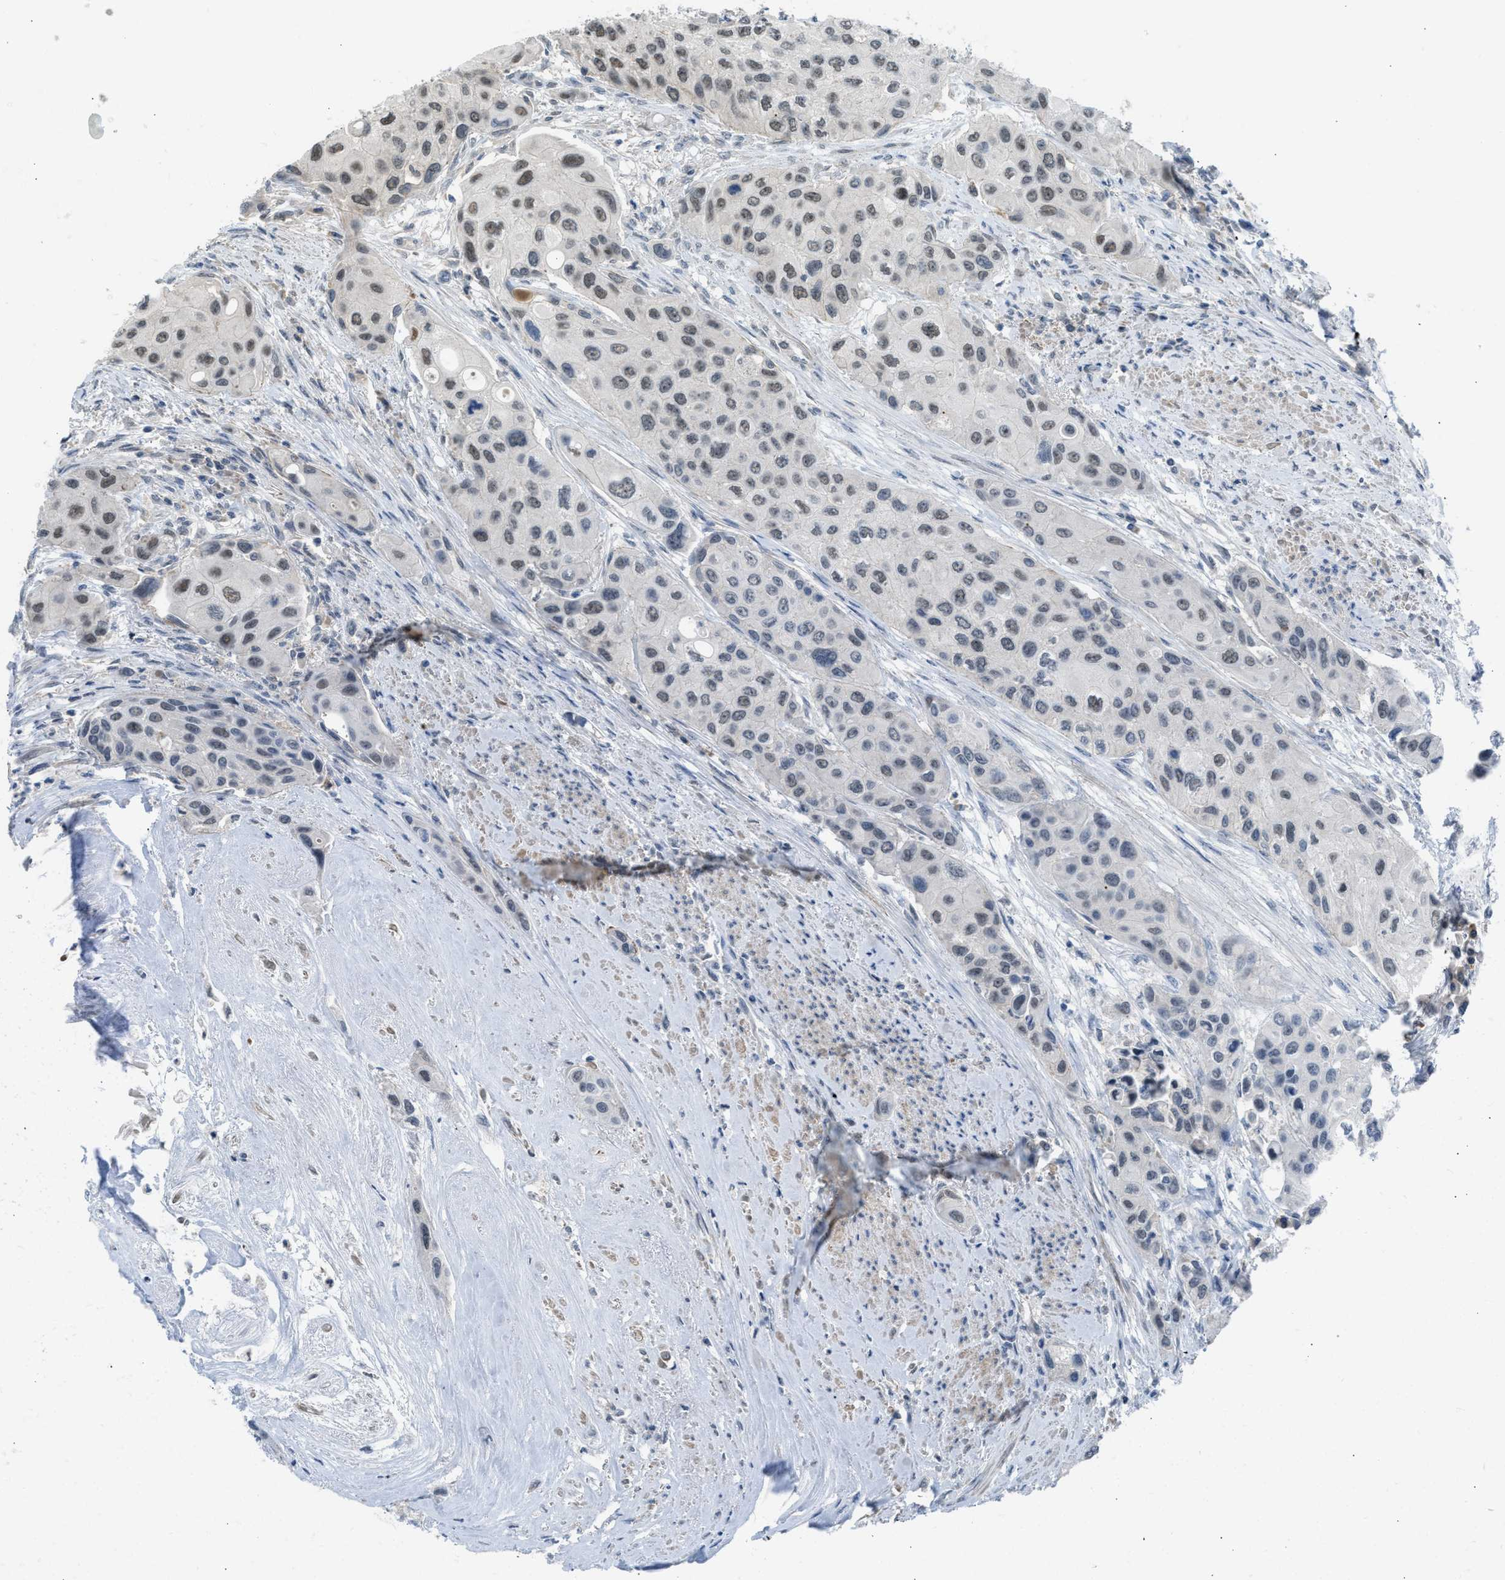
{"staining": {"intensity": "weak", "quantity": "25%-75%", "location": "nuclear"}, "tissue": "urothelial cancer", "cell_type": "Tumor cells", "image_type": "cancer", "snomed": [{"axis": "morphology", "description": "Urothelial carcinoma, High grade"}, {"axis": "topography", "description": "Urinary bladder"}], "caption": "This histopathology image shows urothelial cancer stained with immunohistochemistry to label a protein in brown. The nuclear of tumor cells show weak positivity for the protein. Nuclei are counter-stained blue.", "gene": "TTBK2", "patient": {"sex": "female", "age": 56}}